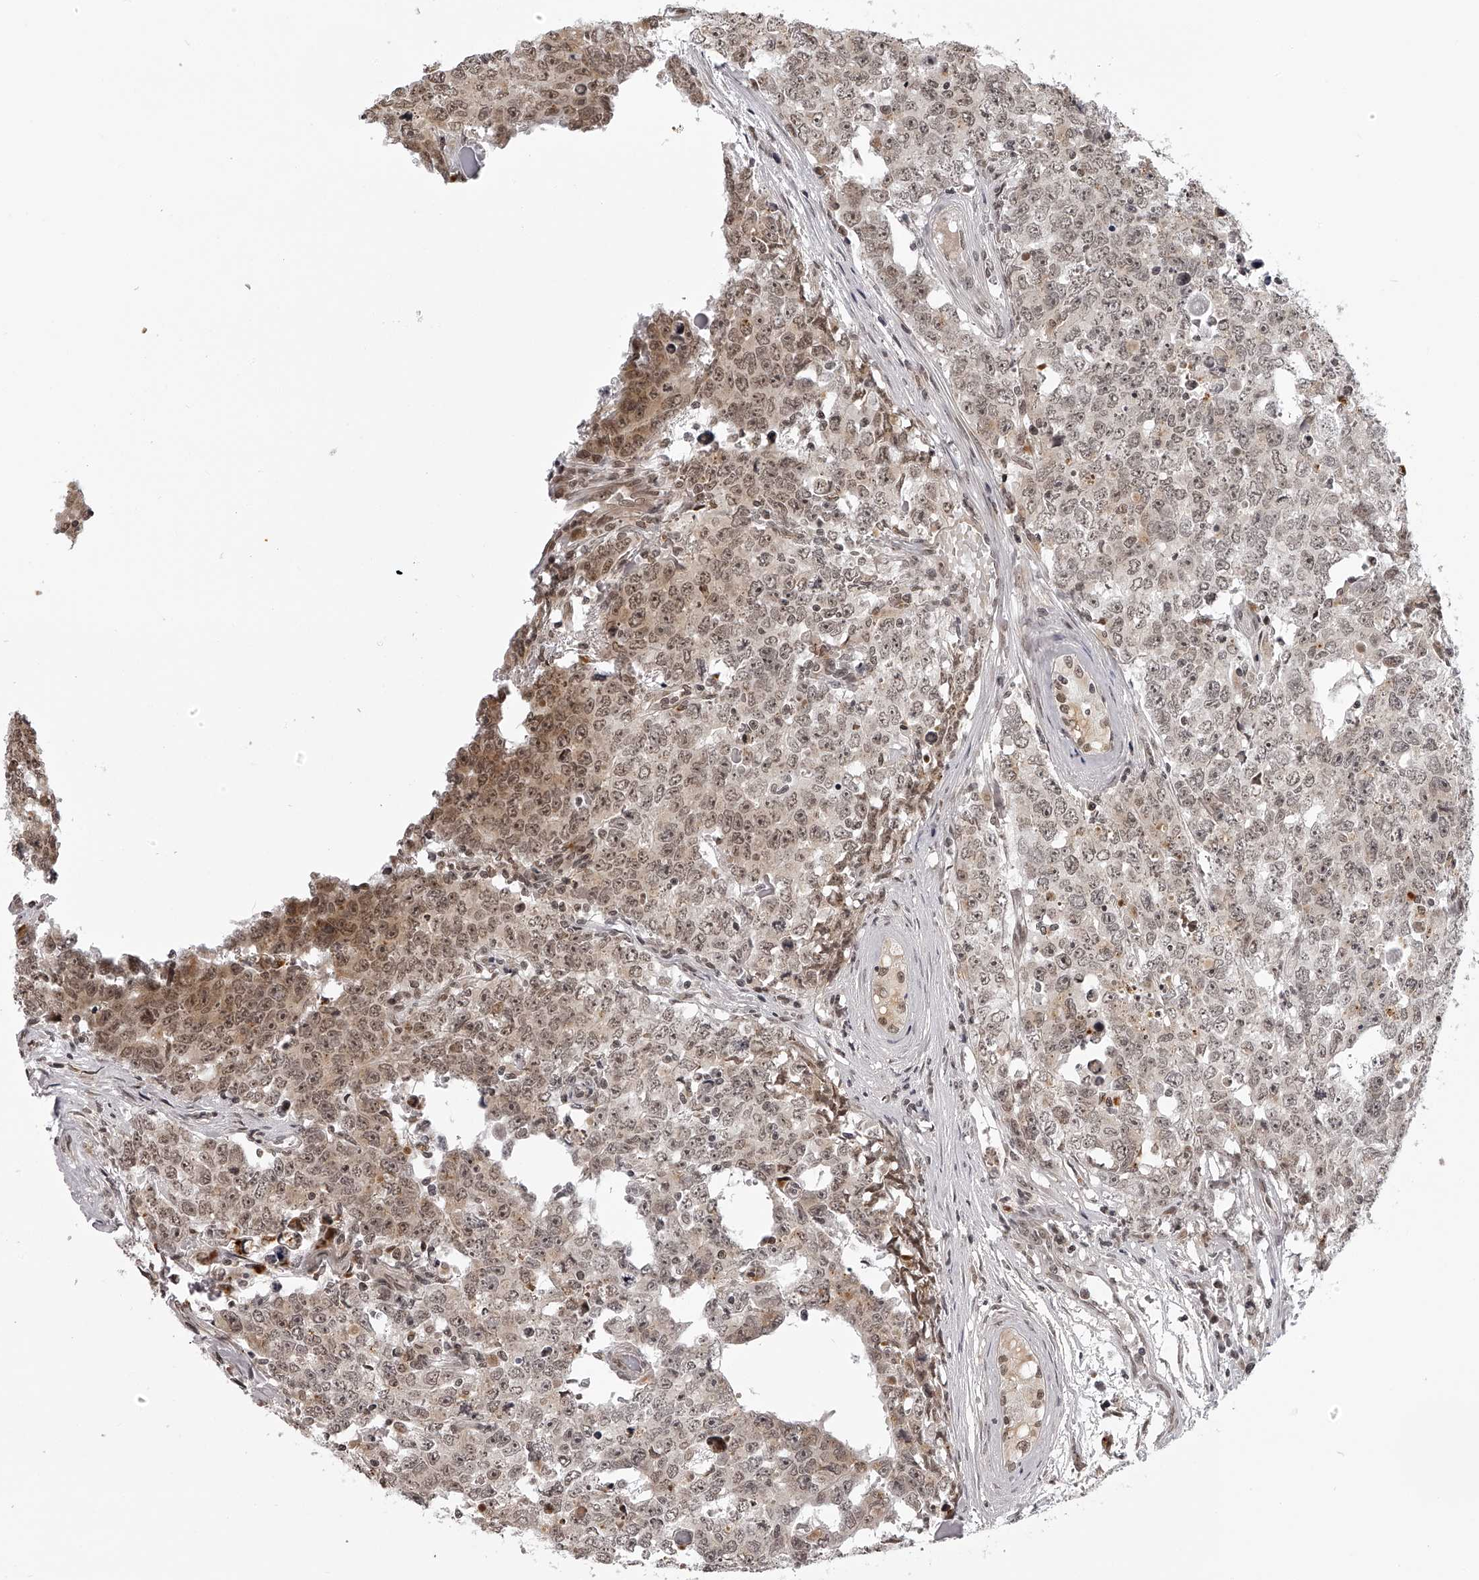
{"staining": {"intensity": "moderate", "quantity": ">75%", "location": "nuclear"}, "tissue": "testis cancer", "cell_type": "Tumor cells", "image_type": "cancer", "snomed": [{"axis": "morphology", "description": "Carcinoma, Embryonal, NOS"}, {"axis": "topography", "description": "Testis"}], "caption": "Immunohistochemical staining of testis cancer demonstrates medium levels of moderate nuclear expression in approximately >75% of tumor cells.", "gene": "ODF2L", "patient": {"sex": "male", "age": 28}}